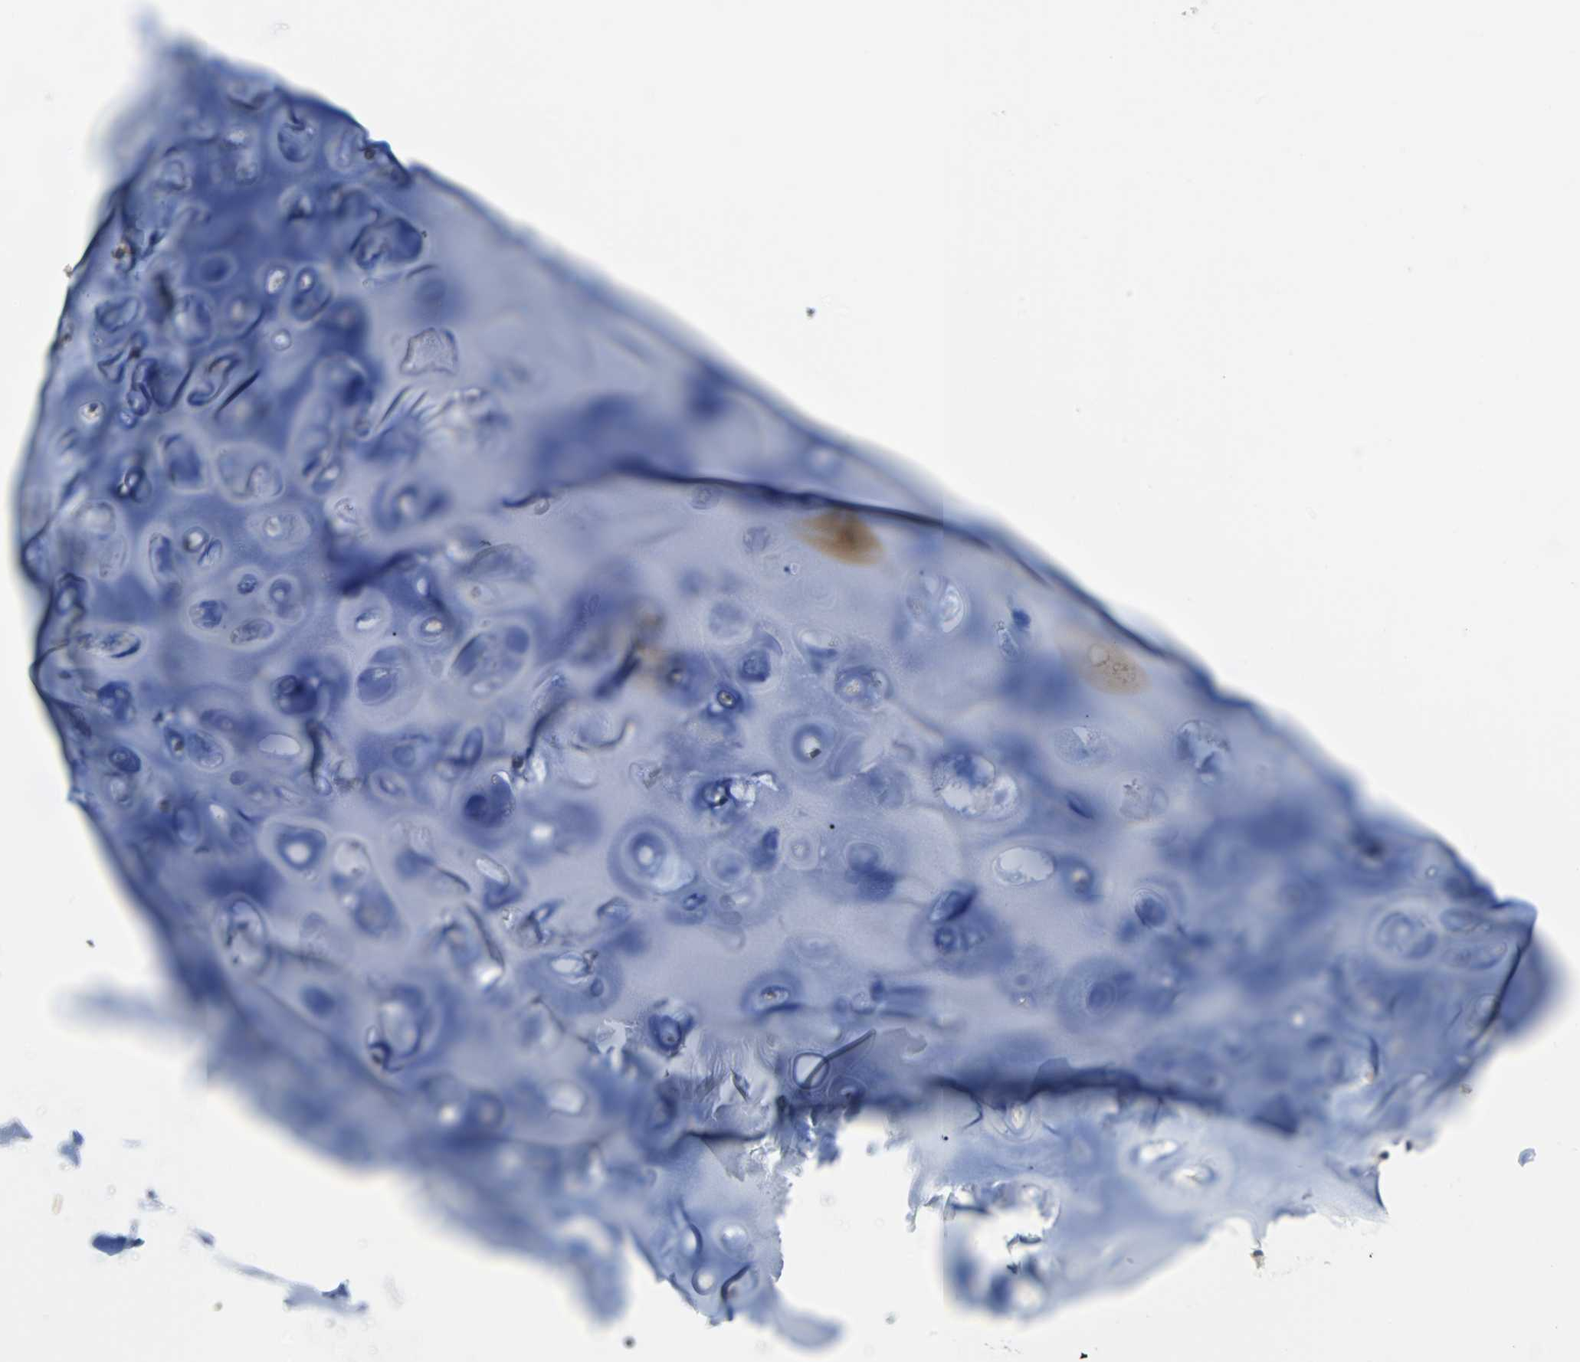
{"staining": {"intensity": "negative", "quantity": "none", "location": "none"}, "tissue": "adipose tissue", "cell_type": "Adipocytes", "image_type": "normal", "snomed": [{"axis": "morphology", "description": "Normal tissue, NOS"}, {"axis": "topography", "description": "Cartilage tissue"}, {"axis": "topography", "description": "Bronchus"}], "caption": "High magnification brightfield microscopy of normal adipose tissue stained with DAB (3,3'-diaminobenzidine) (brown) and counterstained with hematoxylin (blue): adipocytes show no significant positivity.", "gene": "SWAP70", "patient": {"sex": "female", "age": 73}}